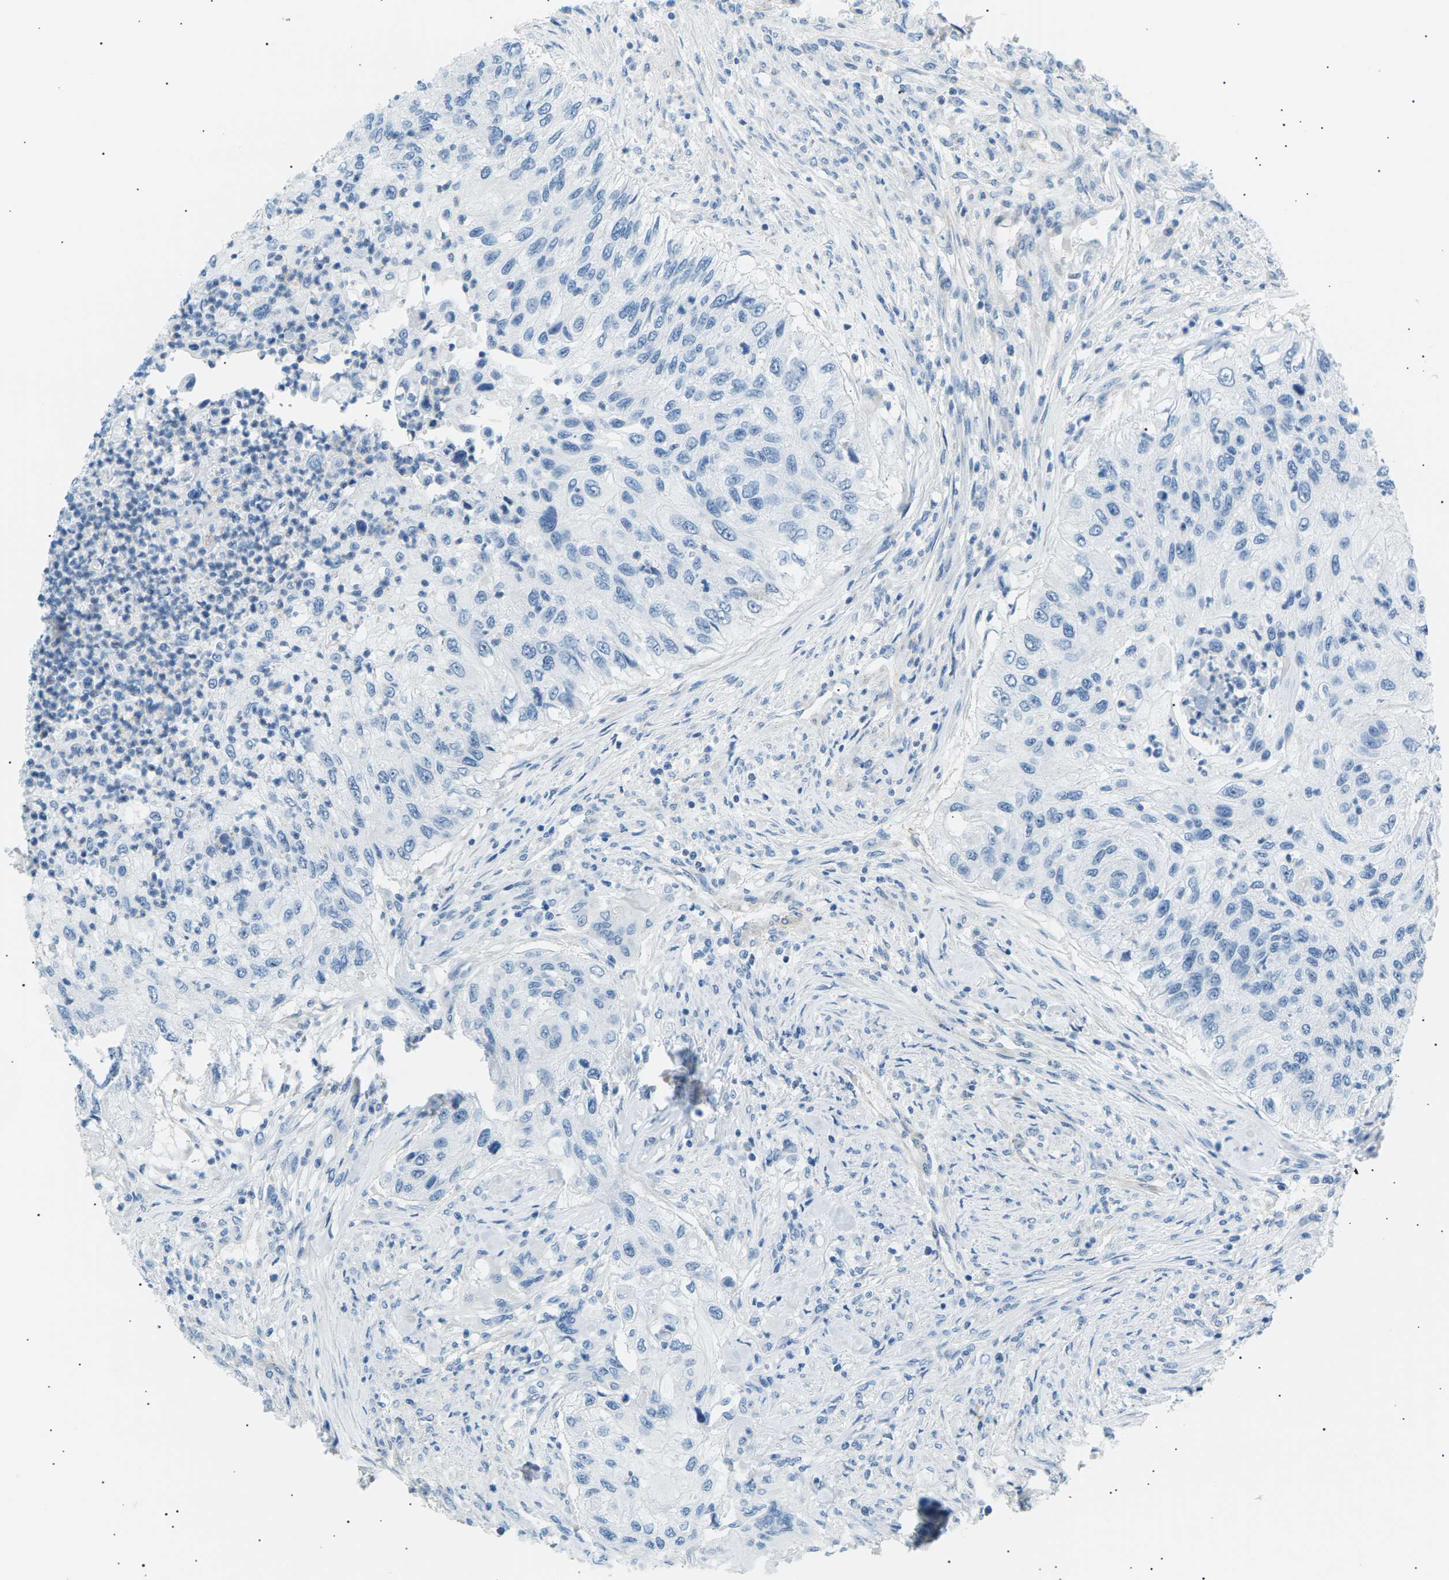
{"staining": {"intensity": "negative", "quantity": "none", "location": "none"}, "tissue": "urothelial cancer", "cell_type": "Tumor cells", "image_type": "cancer", "snomed": [{"axis": "morphology", "description": "Urothelial carcinoma, High grade"}, {"axis": "topography", "description": "Urinary bladder"}], "caption": "Tumor cells are negative for brown protein staining in urothelial cancer.", "gene": "SEPTIN5", "patient": {"sex": "female", "age": 60}}